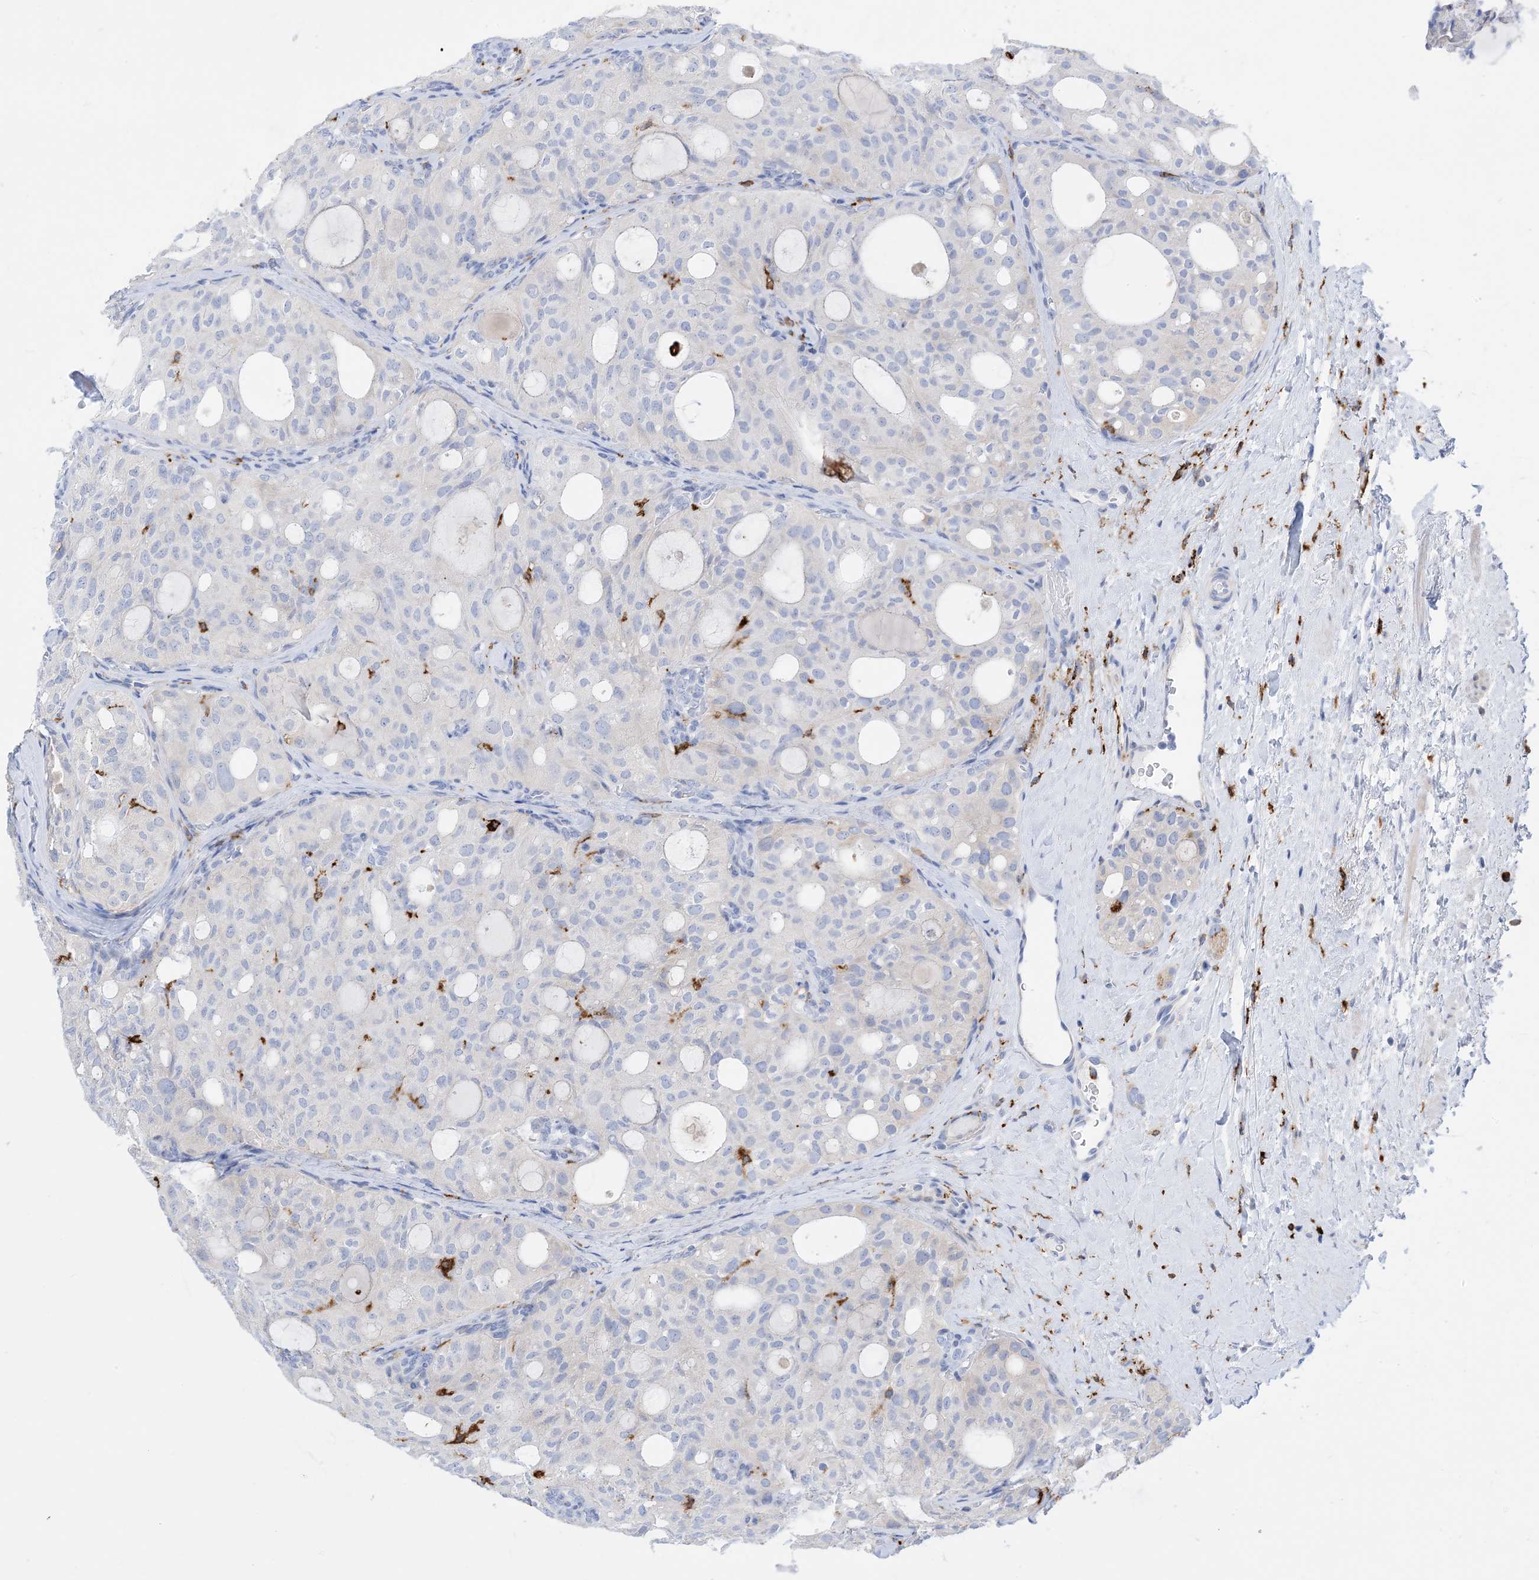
{"staining": {"intensity": "negative", "quantity": "none", "location": "none"}, "tissue": "thyroid cancer", "cell_type": "Tumor cells", "image_type": "cancer", "snomed": [{"axis": "morphology", "description": "Follicular adenoma carcinoma, NOS"}, {"axis": "topography", "description": "Thyroid gland"}], "caption": "A high-resolution photomicrograph shows immunohistochemistry (IHC) staining of thyroid cancer (follicular adenoma carcinoma), which exhibits no significant staining in tumor cells.", "gene": "DPH3", "patient": {"sex": "male", "age": 75}}